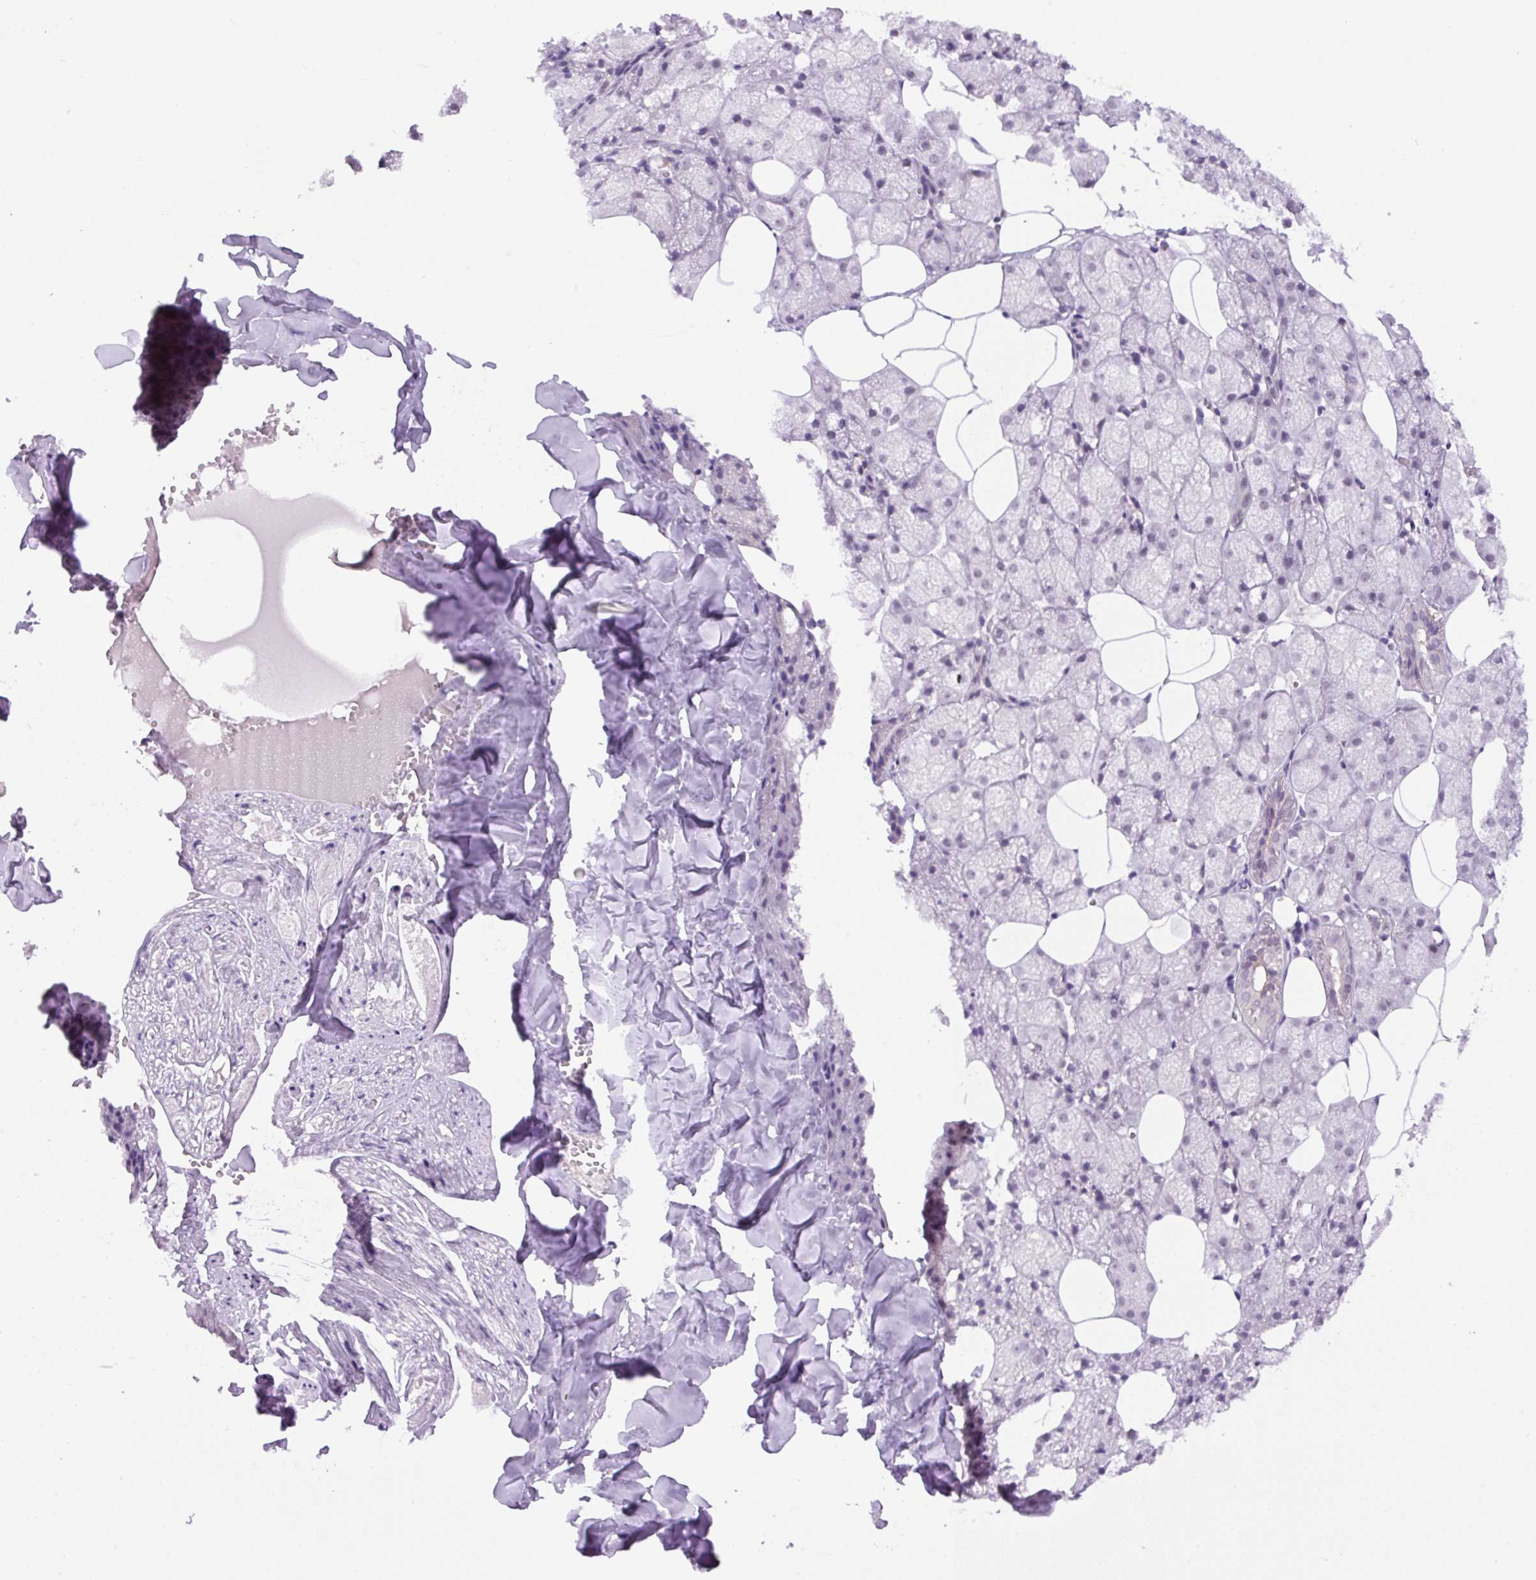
{"staining": {"intensity": "weak", "quantity": "<25%", "location": "nuclear"}, "tissue": "salivary gland", "cell_type": "Glandular cells", "image_type": "normal", "snomed": [{"axis": "morphology", "description": "Normal tissue, NOS"}, {"axis": "topography", "description": "Salivary gland"}, {"axis": "topography", "description": "Peripheral nerve tissue"}], "caption": "DAB (3,3'-diaminobenzidine) immunohistochemical staining of normal human salivary gland reveals no significant positivity in glandular cells.", "gene": "RYBP", "patient": {"sex": "male", "age": 38}}